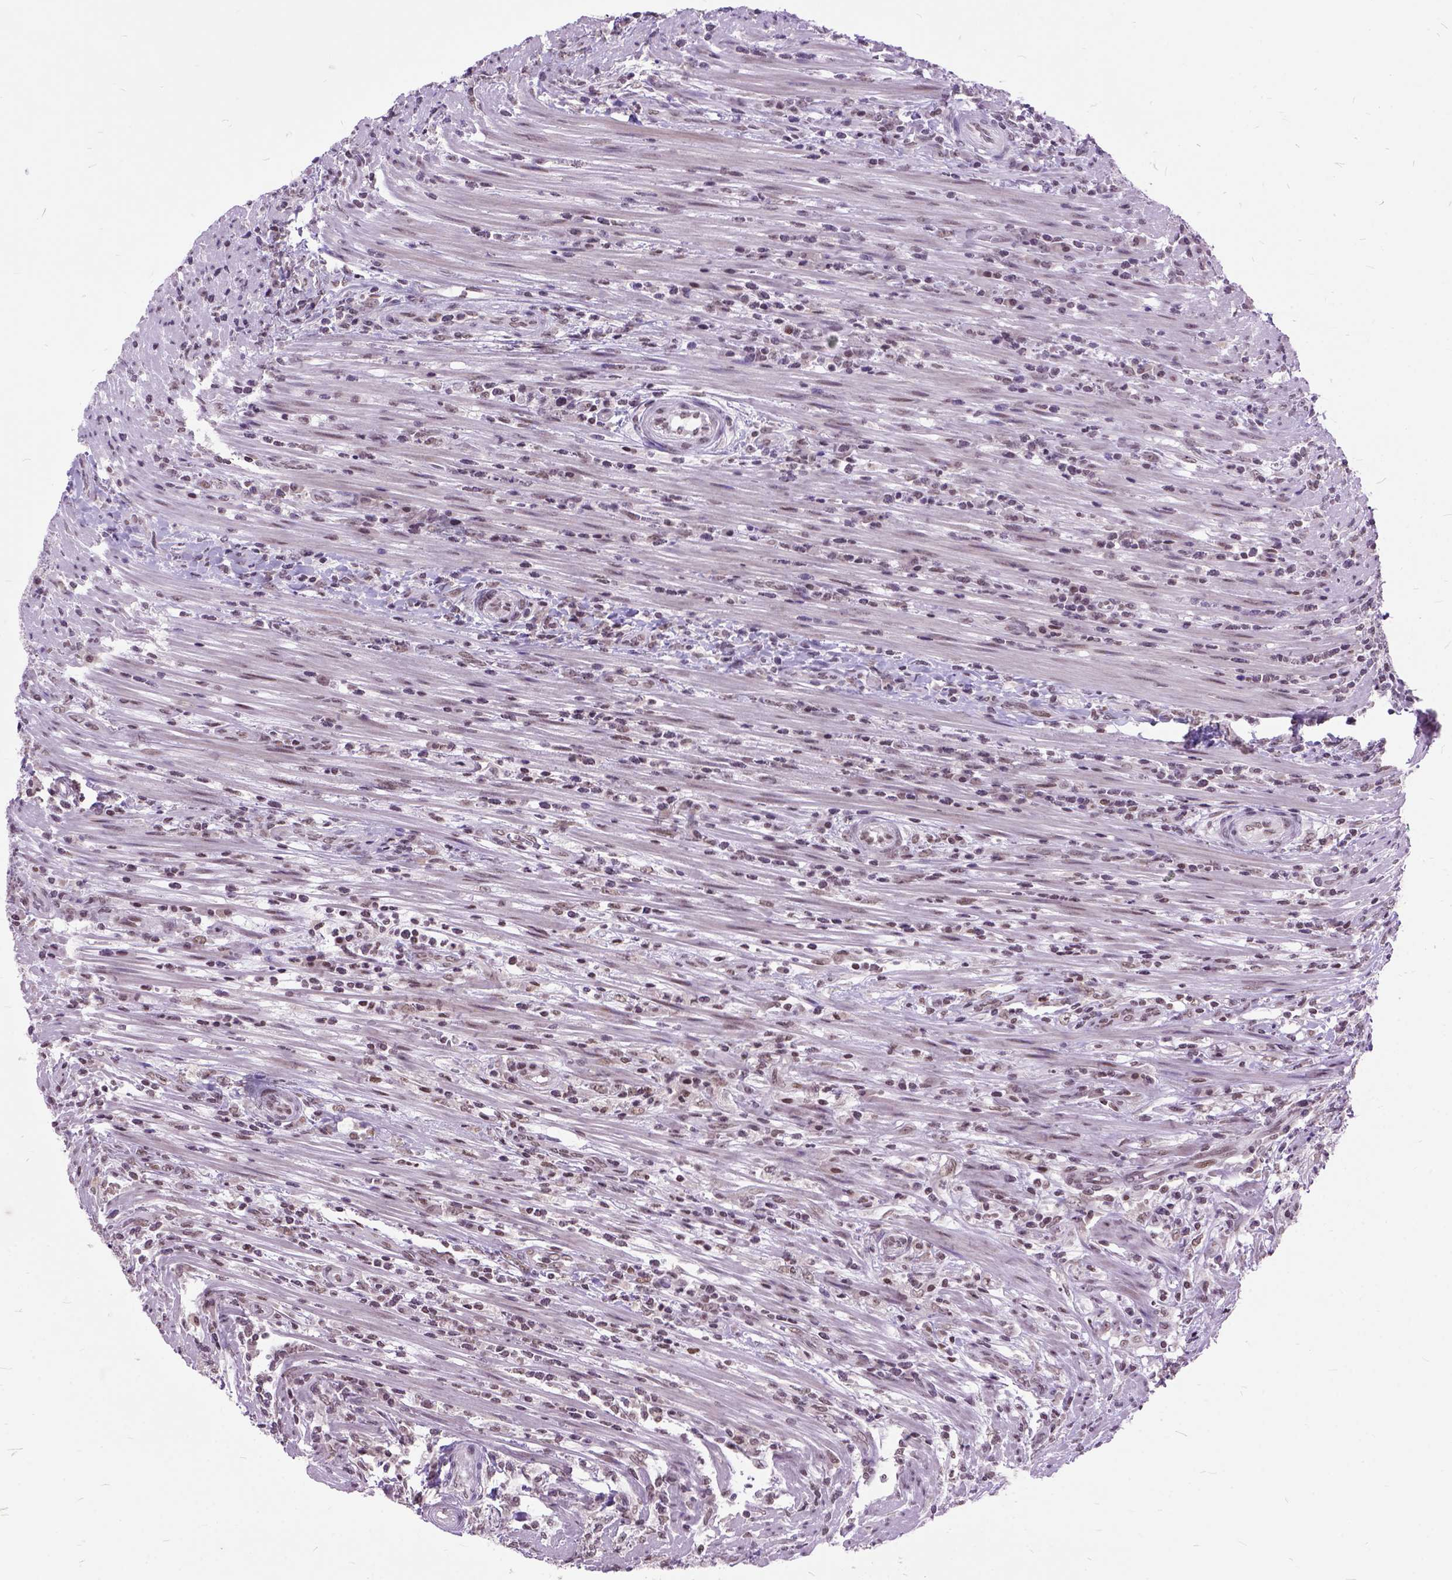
{"staining": {"intensity": "weak", "quantity": ">75%", "location": "nuclear"}, "tissue": "colorectal cancer", "cell_type": "Tumor cells", "image_type": "cancer", "snomed": [{"axis": "morphology", "description": "Adenocarcinoma, NOS"}, {"axis": "topography", "description": "Colon"}], "caption": "Colorectal cancer stained with DAB immunohistochemistry (IHC) shows low levels of weak nuclear positivity in about >75% of tumor cells.", "gene": "ORC5", "patient": {"sex": "male", "age": 53}}